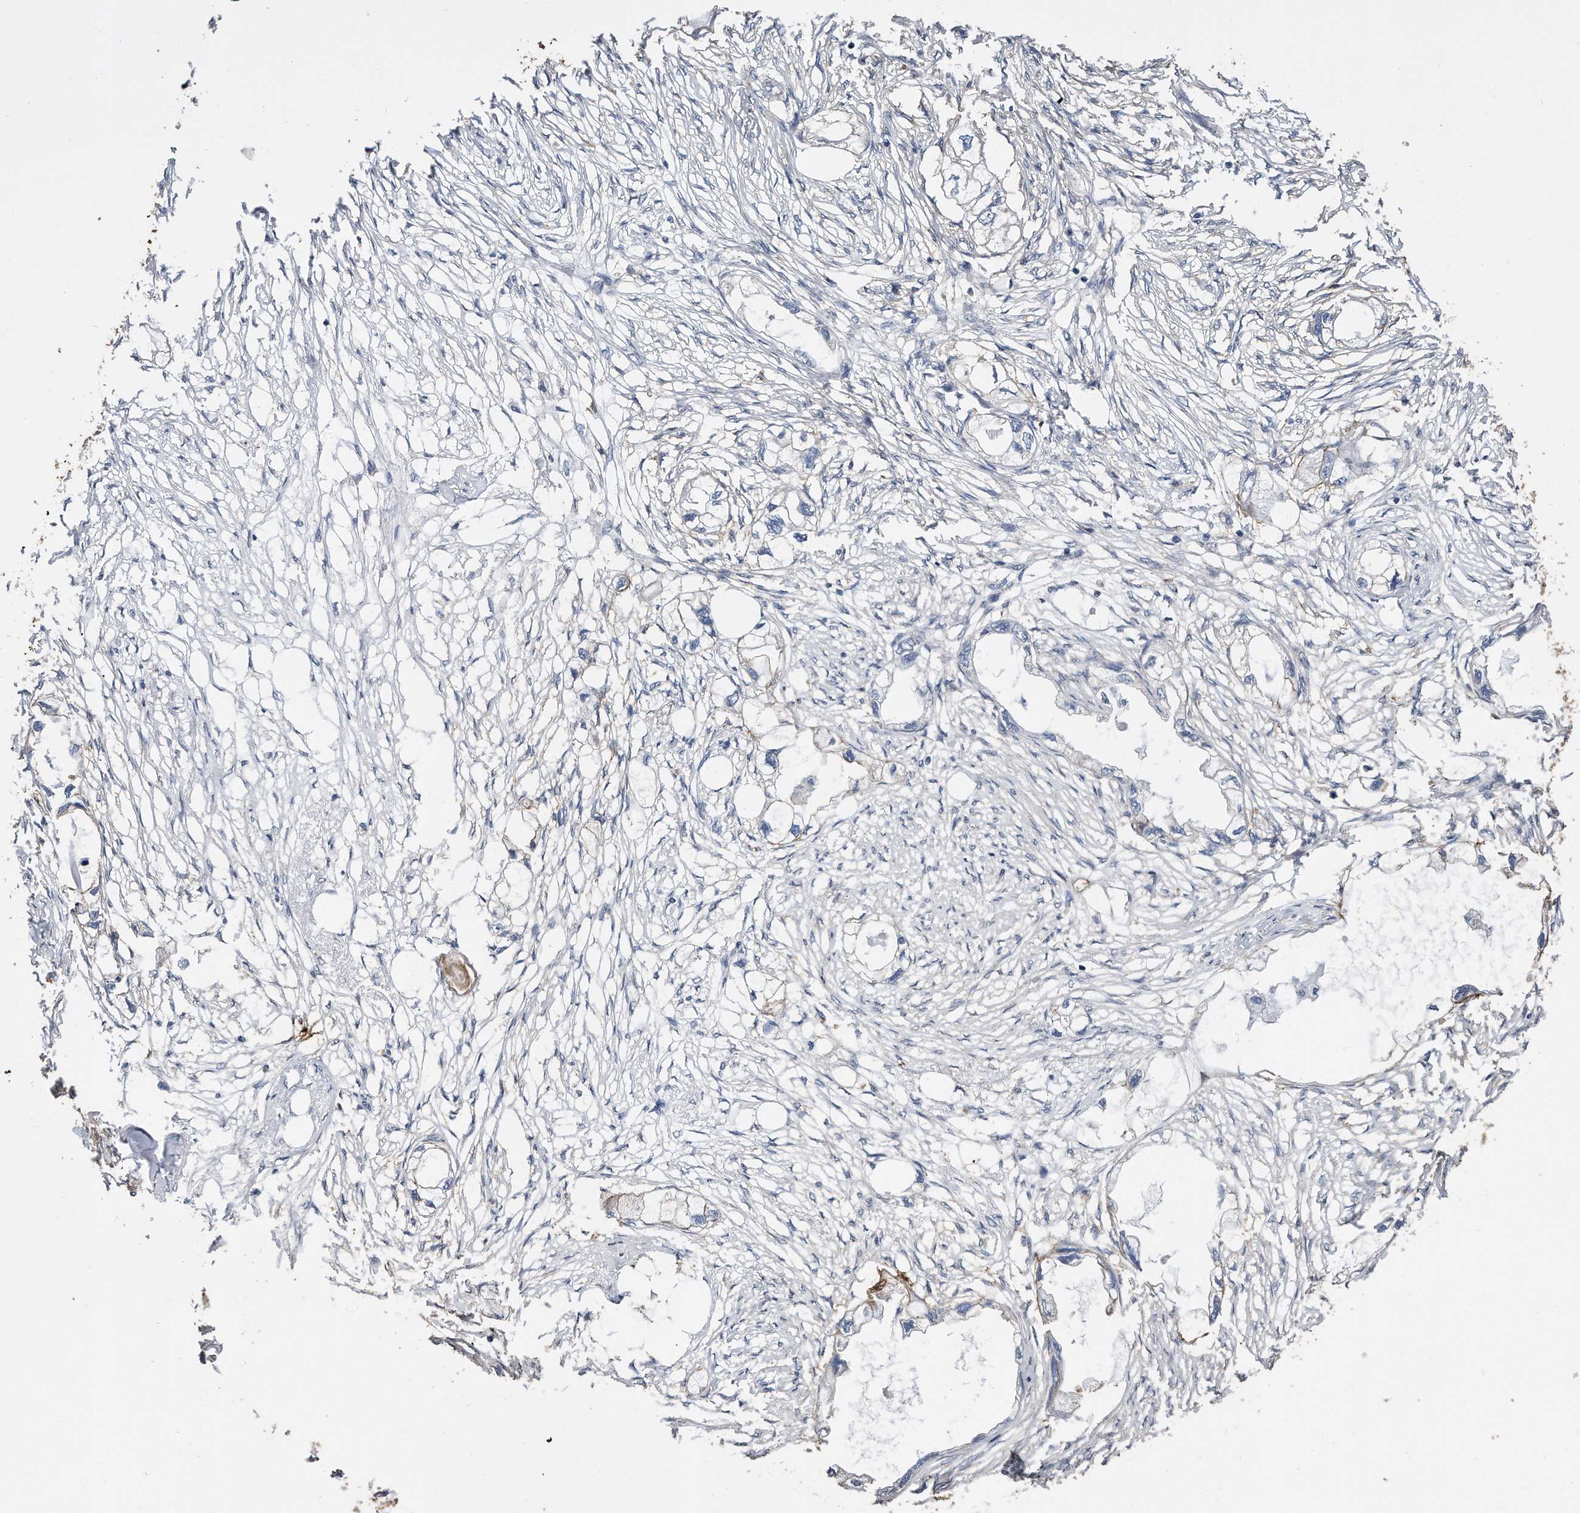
{"staining": {"intensity": "negative", "quantity": "none", "location": "none"}, "tissue": "endometrial cancer", "cell_type": "Tumor cells", "image_type": "cancer", "snomed": [{"axis": "morphology", "description": "Adenocarcinoma, NOS"}, {"axis": "morphology", "description": "Adenocarcinoma, metastatic, NOS"}, {"axis": "topography", "description": "Adipose tissue"}, {"axis": "topography", "description": "Endometrium"}], "caption": "Endometrial adenocarcinoma was stained to show a protein in brown. There is no significant expression in tumor cells.", "gene": "CDCP1", "patient": {"sex": "female", "age": 67}}